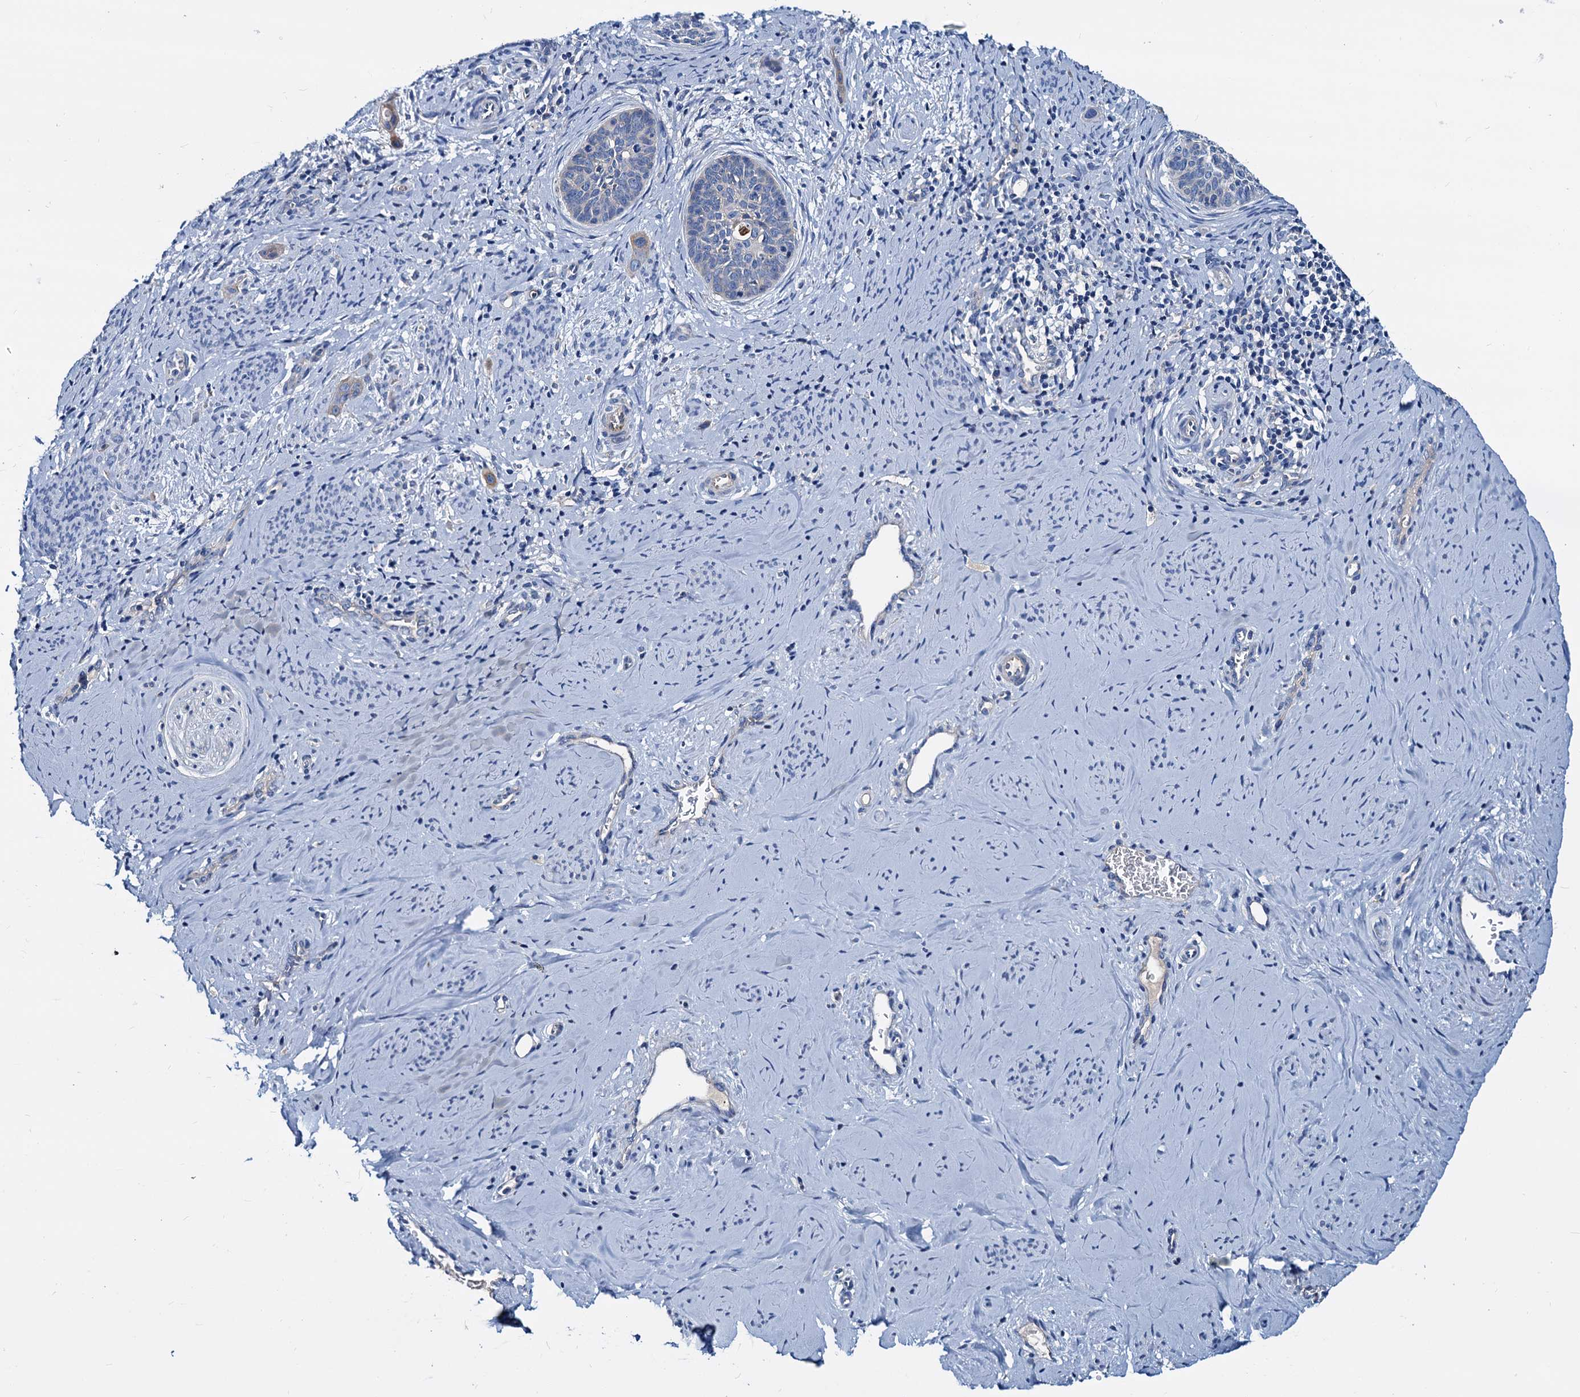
{"staining": {"intensity": "negative", "quantity": "none", "location": "none"}, "tissue": "cervical cancer", "cell_type": "Tumor cells", "image_type": "cancer", "snomed": [{"axis": "morphology", "description": "Squamous cell carcinoma, NOS"}, {"axis": "topography", "description": "Cervix"}], "caption": "Immunohistochemical staining of human cervical squamous cell carcinoma shows no significant staining in tumor cells. (DAB immunohistochemistry visualized using brightfield microscopy, high magnification).", "gene": "DYDC2", "patient": {"sex": "female", "age": 33}}